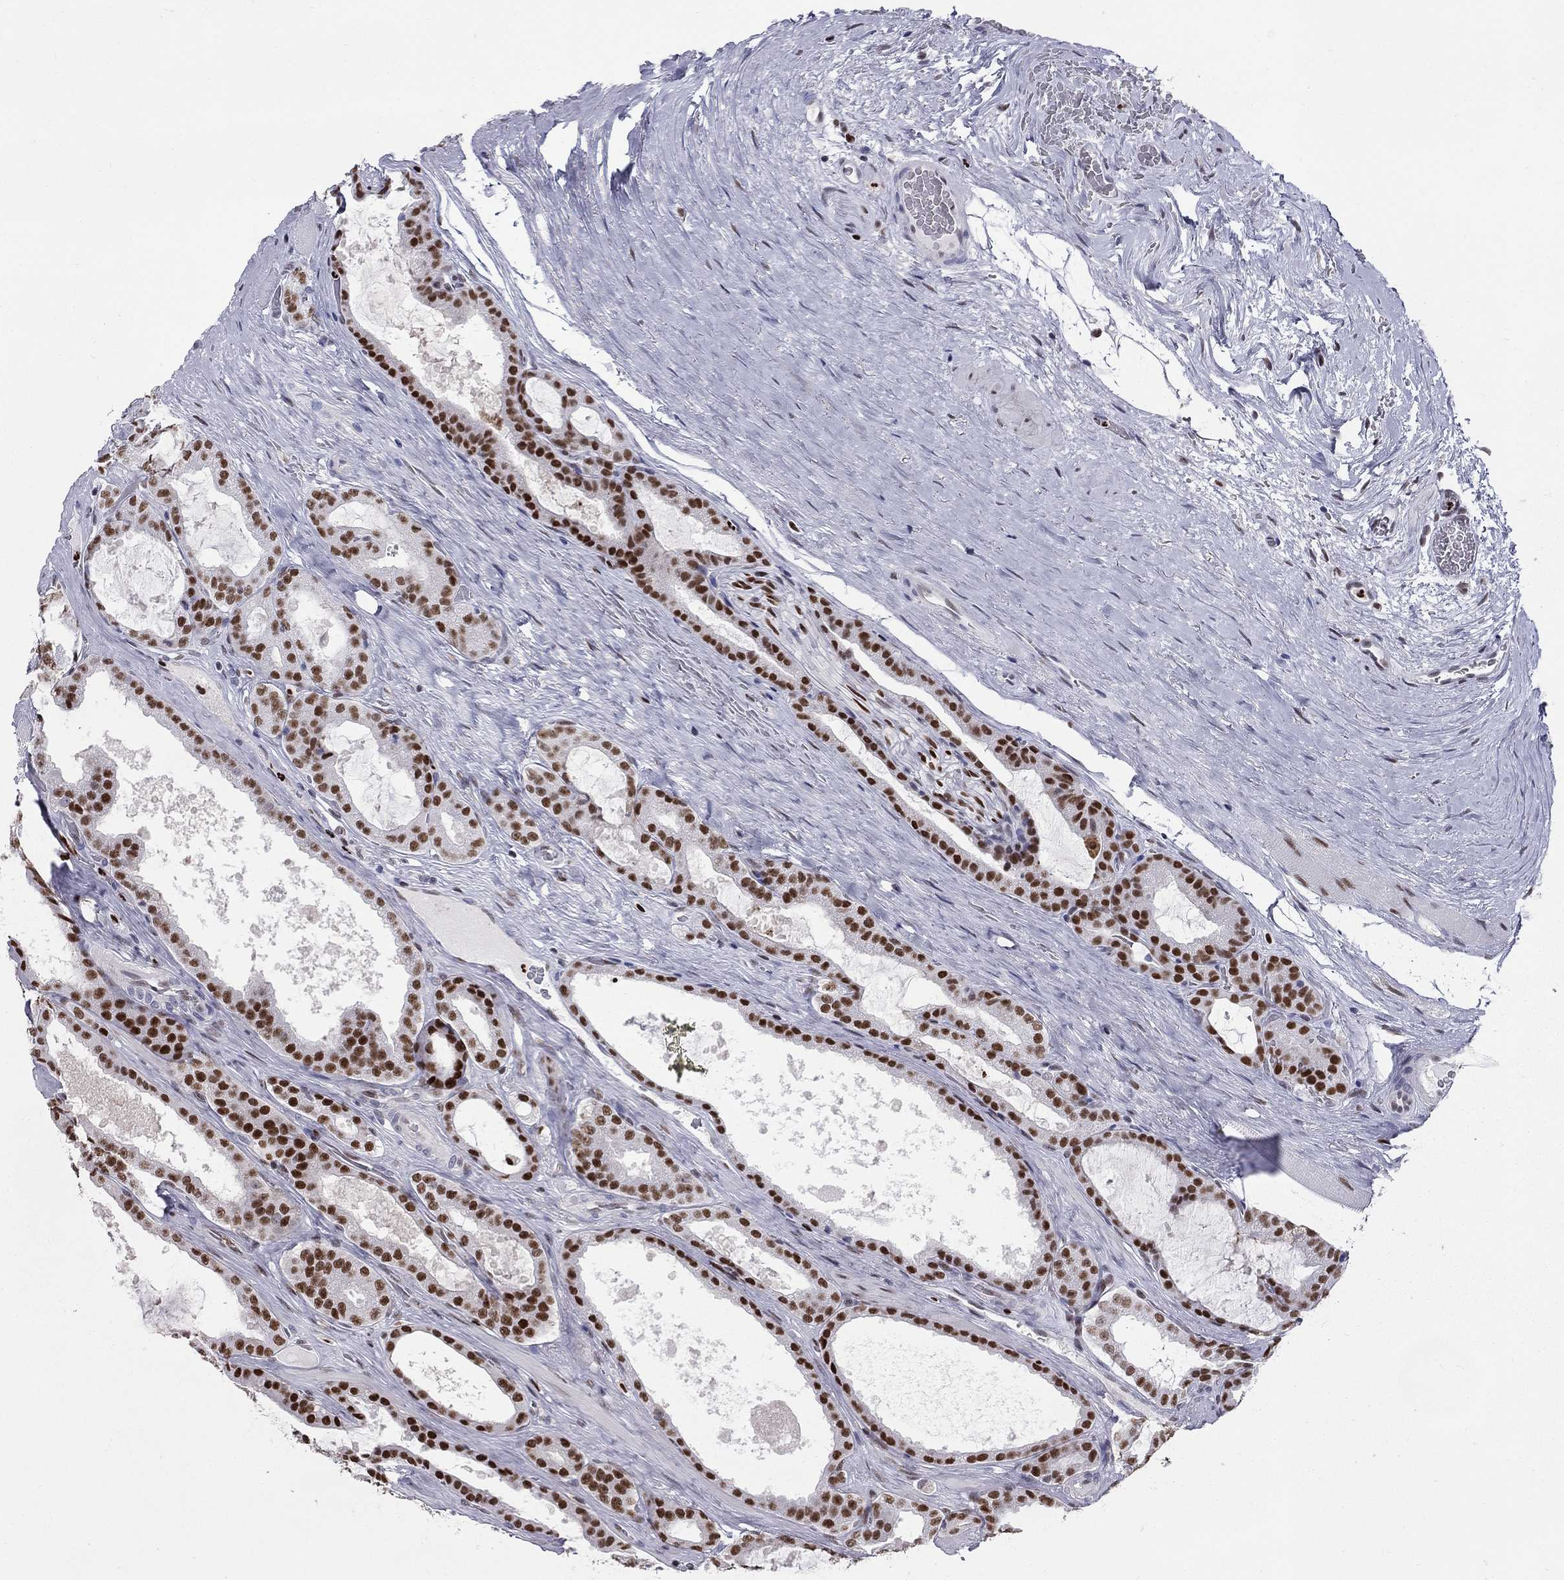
{"staining": {"intensity": "strong", "quantity": ">75%", "location": "nuclear"}, "tissue": "prostate cancer", "cell_type": "Tumor cells", "image_type": "cancer", "snomed": [{"axis": "morphology", "description": "Adenocarcinoma, NOS"}, {"axis": "topography", "description": "Prostate"}], "caption": "IHC of prostate cancer (adenocarcinoma) displays high levels of strong nuclear staining in approximately >75% of tumor cells.", "gene": "PCGF3", "patient": {"sex": "male", "age": 67}}